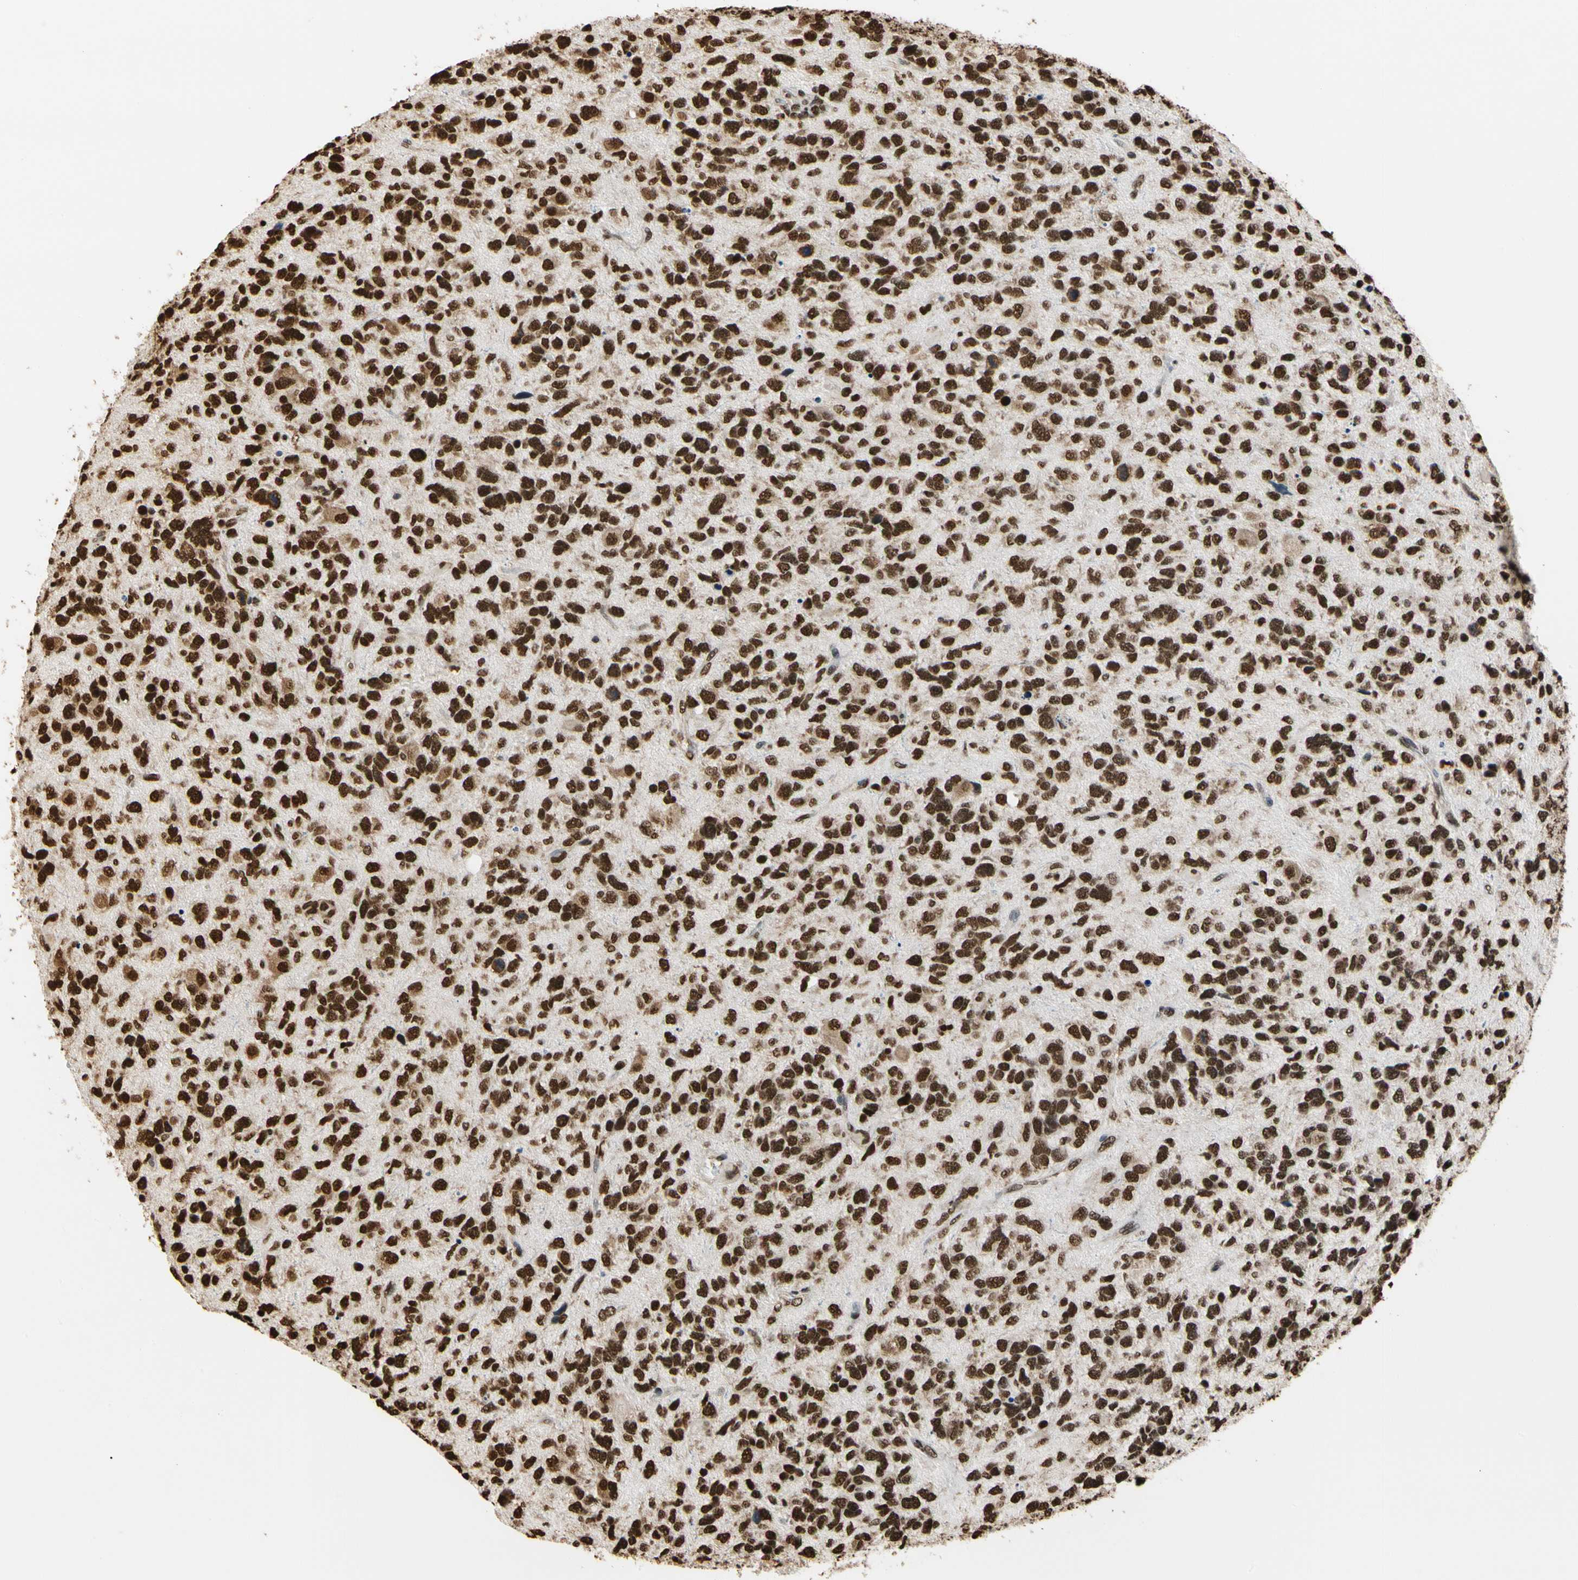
{"staining": {"intensity": "strong", "quantity": ">75%", "location": "cytoplasmic/membranous,nuclear"}, "tissue": "glioma", "cell_type": "Tumor cells", "image_type": "cancer", "snomed": [{"axis": "morphology", "description": "Glioma, malignant, High grade"}, {"axis": "topography", "description": "Cerebral cortex"}], "caption": "Immunohistochemistry staining of malignant glioma (high-grade), which shows high levels of strong cytoplasmic/membranous and nuclear staining in about >75% of tumor cells indicating strong cytoplasmic/membranous and nuclear protein expression. The staining was performed using DAB (brown) for protein detection and nuclei were counterstained in hematoxylin (blue).", "gene": "HNRNPK", "patient": {"sex": "male", "age": 76}}